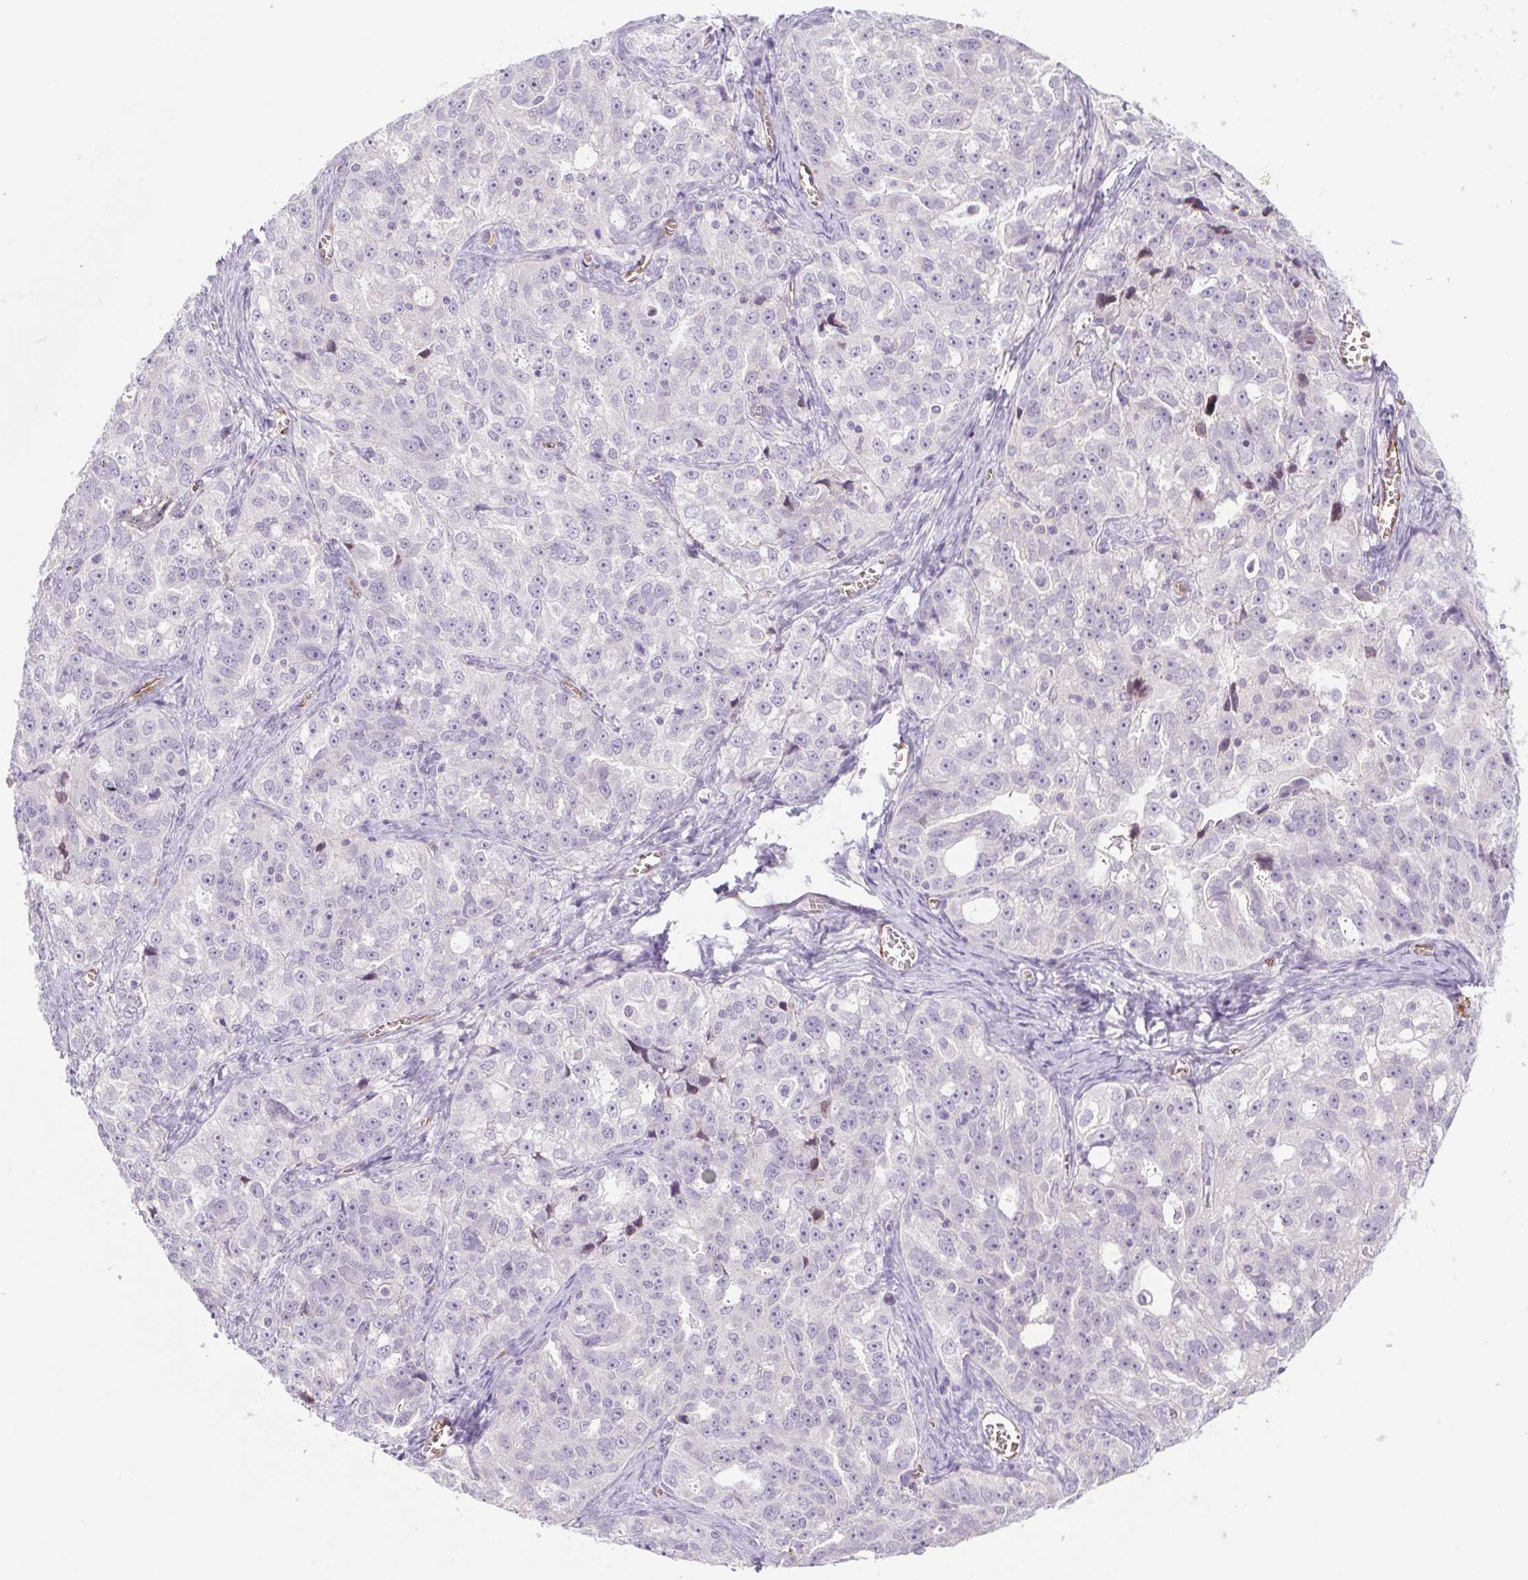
{"staining": {"intensity": "negative", "quantity": "none", "location": "none"}, "tissue": "ovarian cancer", "cell_type": "Tumor cells", "image_type": "cancer", "snomed": [{"axis": "morphology", "description": "Cystadenocarcinoma, serous, NOS"}, {"axis": "topography", "description": "Ovary"}], "caption": "Tumor cells show no significant expression in serous cystadenocarcinoma (ovarian).", "gene": "IGFL3", "patient": {"sex": "female", "age": 51}}